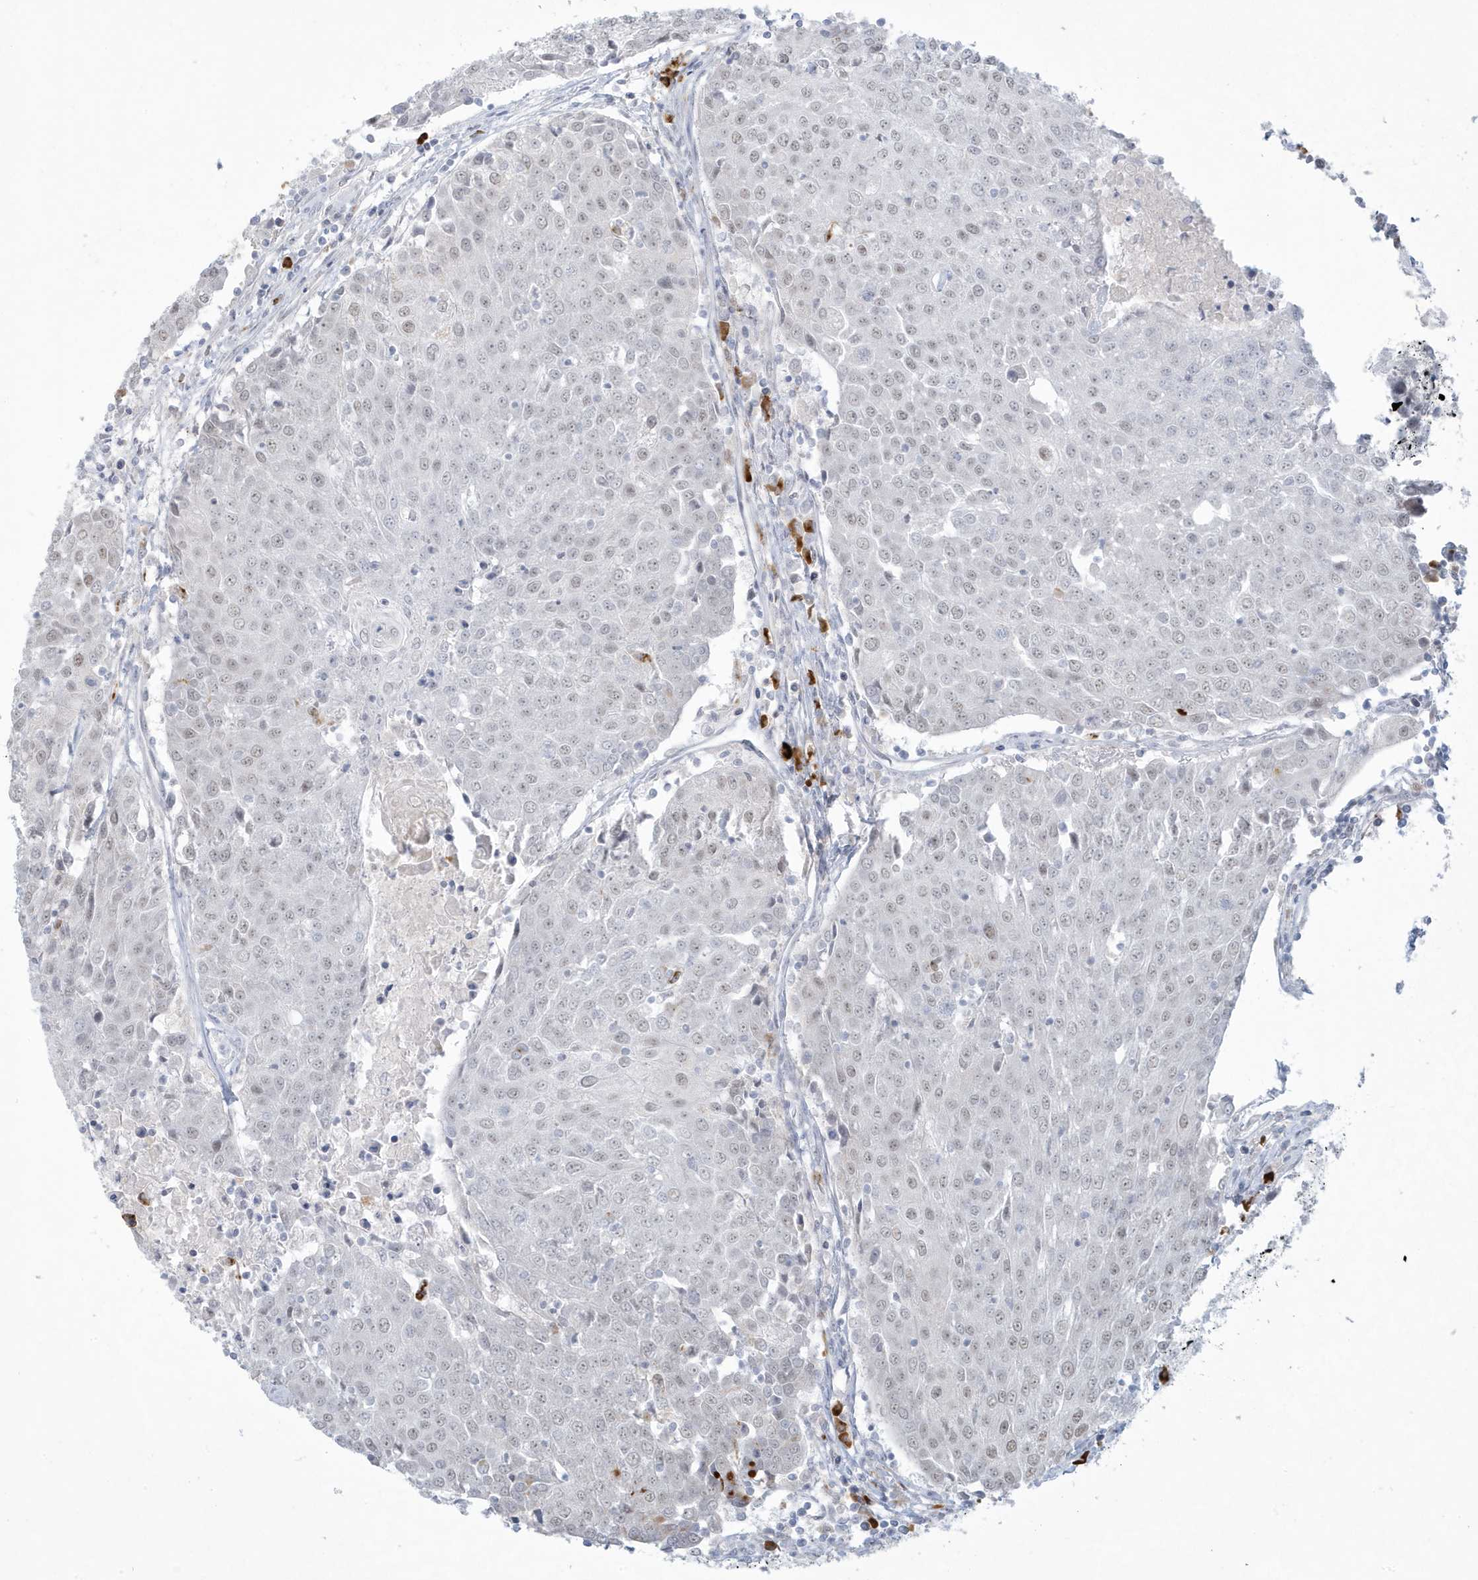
{"staining": {"intensity": "weak", "quantity": "<25%", "location": "nuclear"}, "tissue": "urothelial cancer", "cell_type": "Tumor cells", "image_type": "cancer", "snomed": [{"axis": "morphology", "description": "Urothelial carcinoma, High grade"}, {"axis": "topography", "description": "Urinary bladder"}], "caption": "Immunohistochemistry micrograph of neoplastic tissue: urothelial cancer stained with DAB displays no significant protein expression in tumor cells.", "gene": "HERC6", "patient": {"sex": "female", "age": 85}}